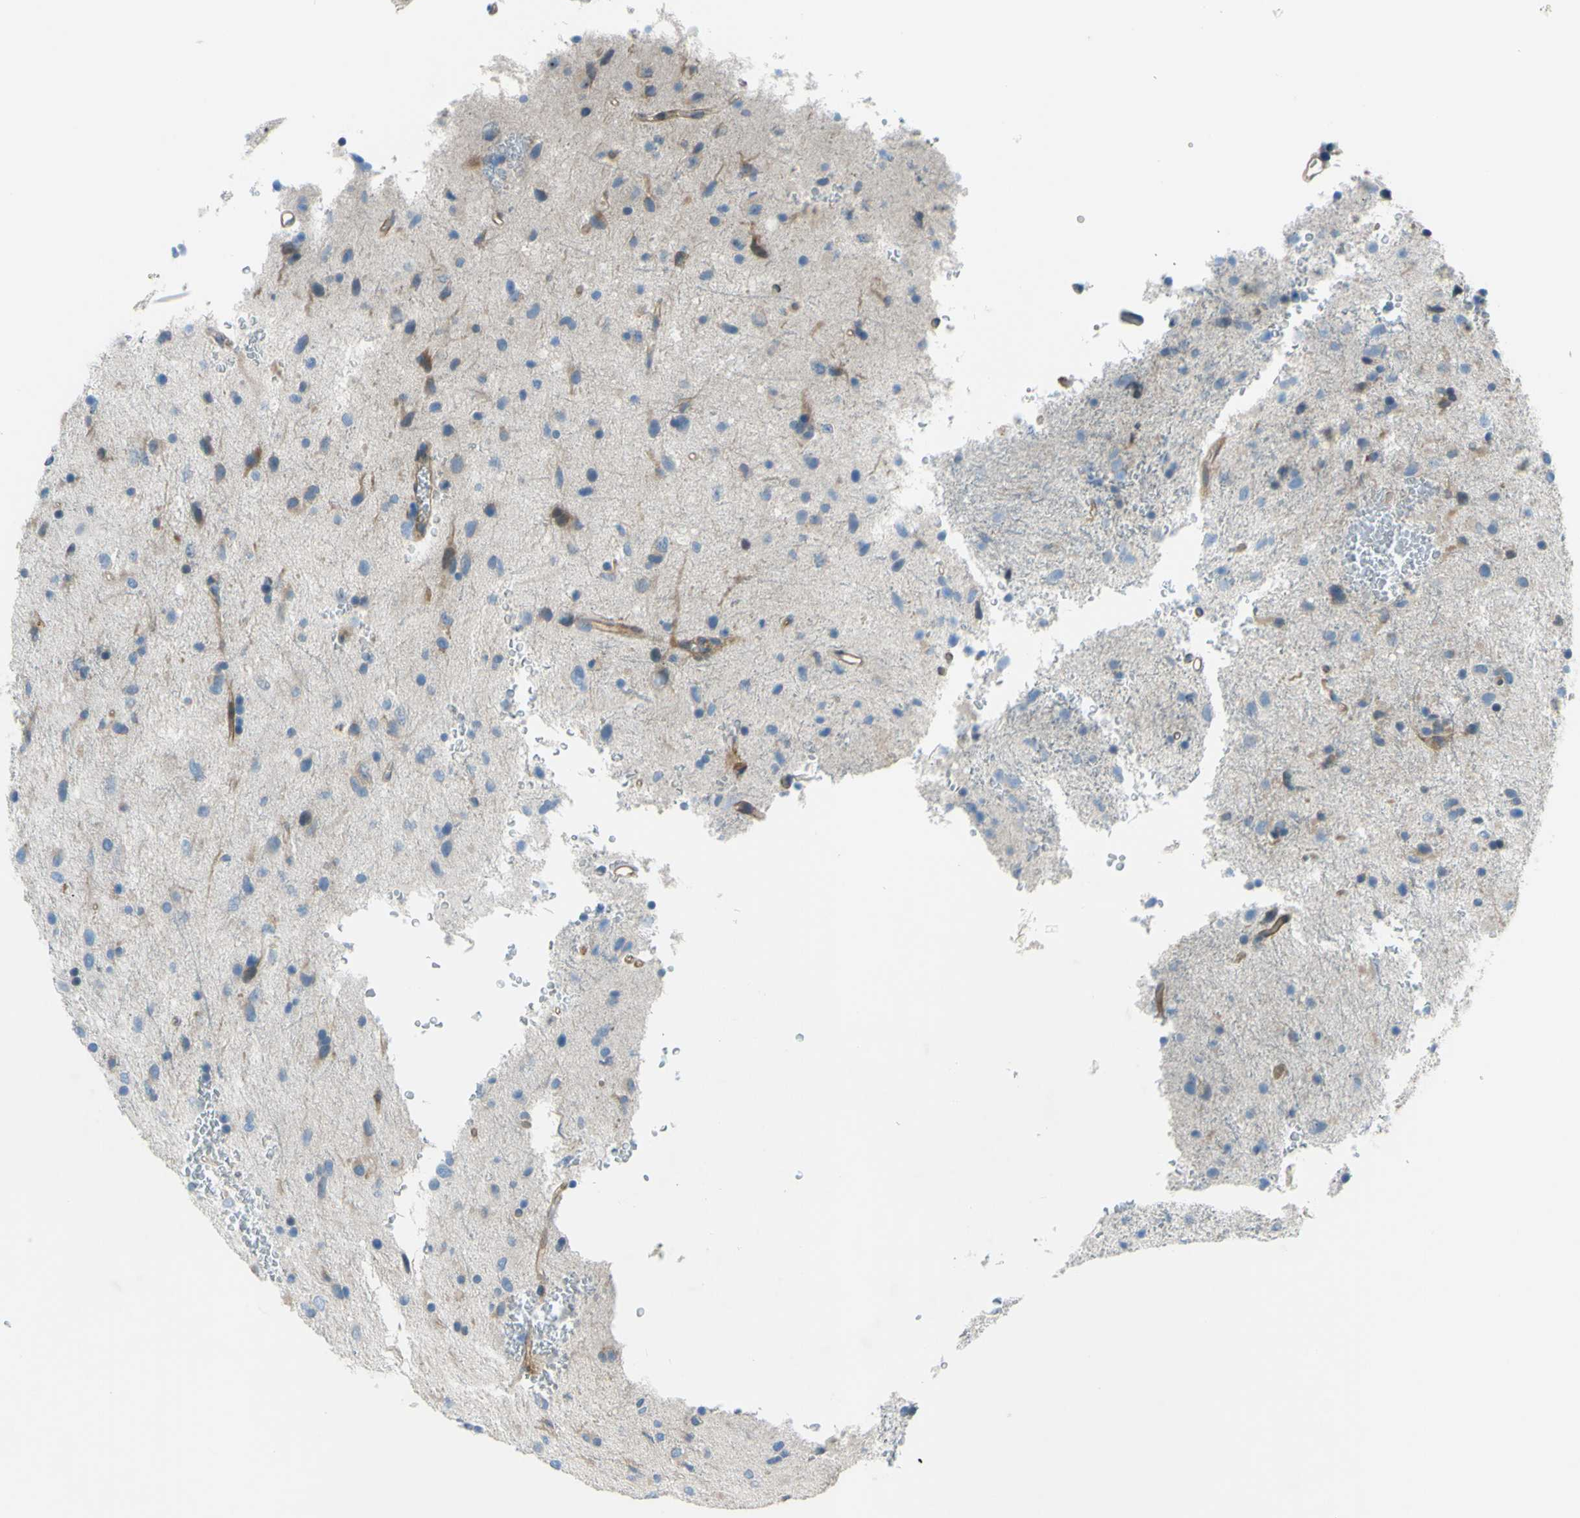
{"staining": {"intensity": "negative", "quantity": "none", "location": "none"}, "tissue": "glioma", "cell_type": "Tumor cells", "image_type": "cancer", "snomed": [{"axis": "morphology", "description": "Glioma, malignant, Low grade"}, {"axis": "topography", "description": "Brain"}], "caption": "An immunohistochemistry photomicrograph of glioma is shown. There is no staining in tumor cells of glioma.", "gene": "PAK2", "patient": {"sex": "male", "age": 77}}